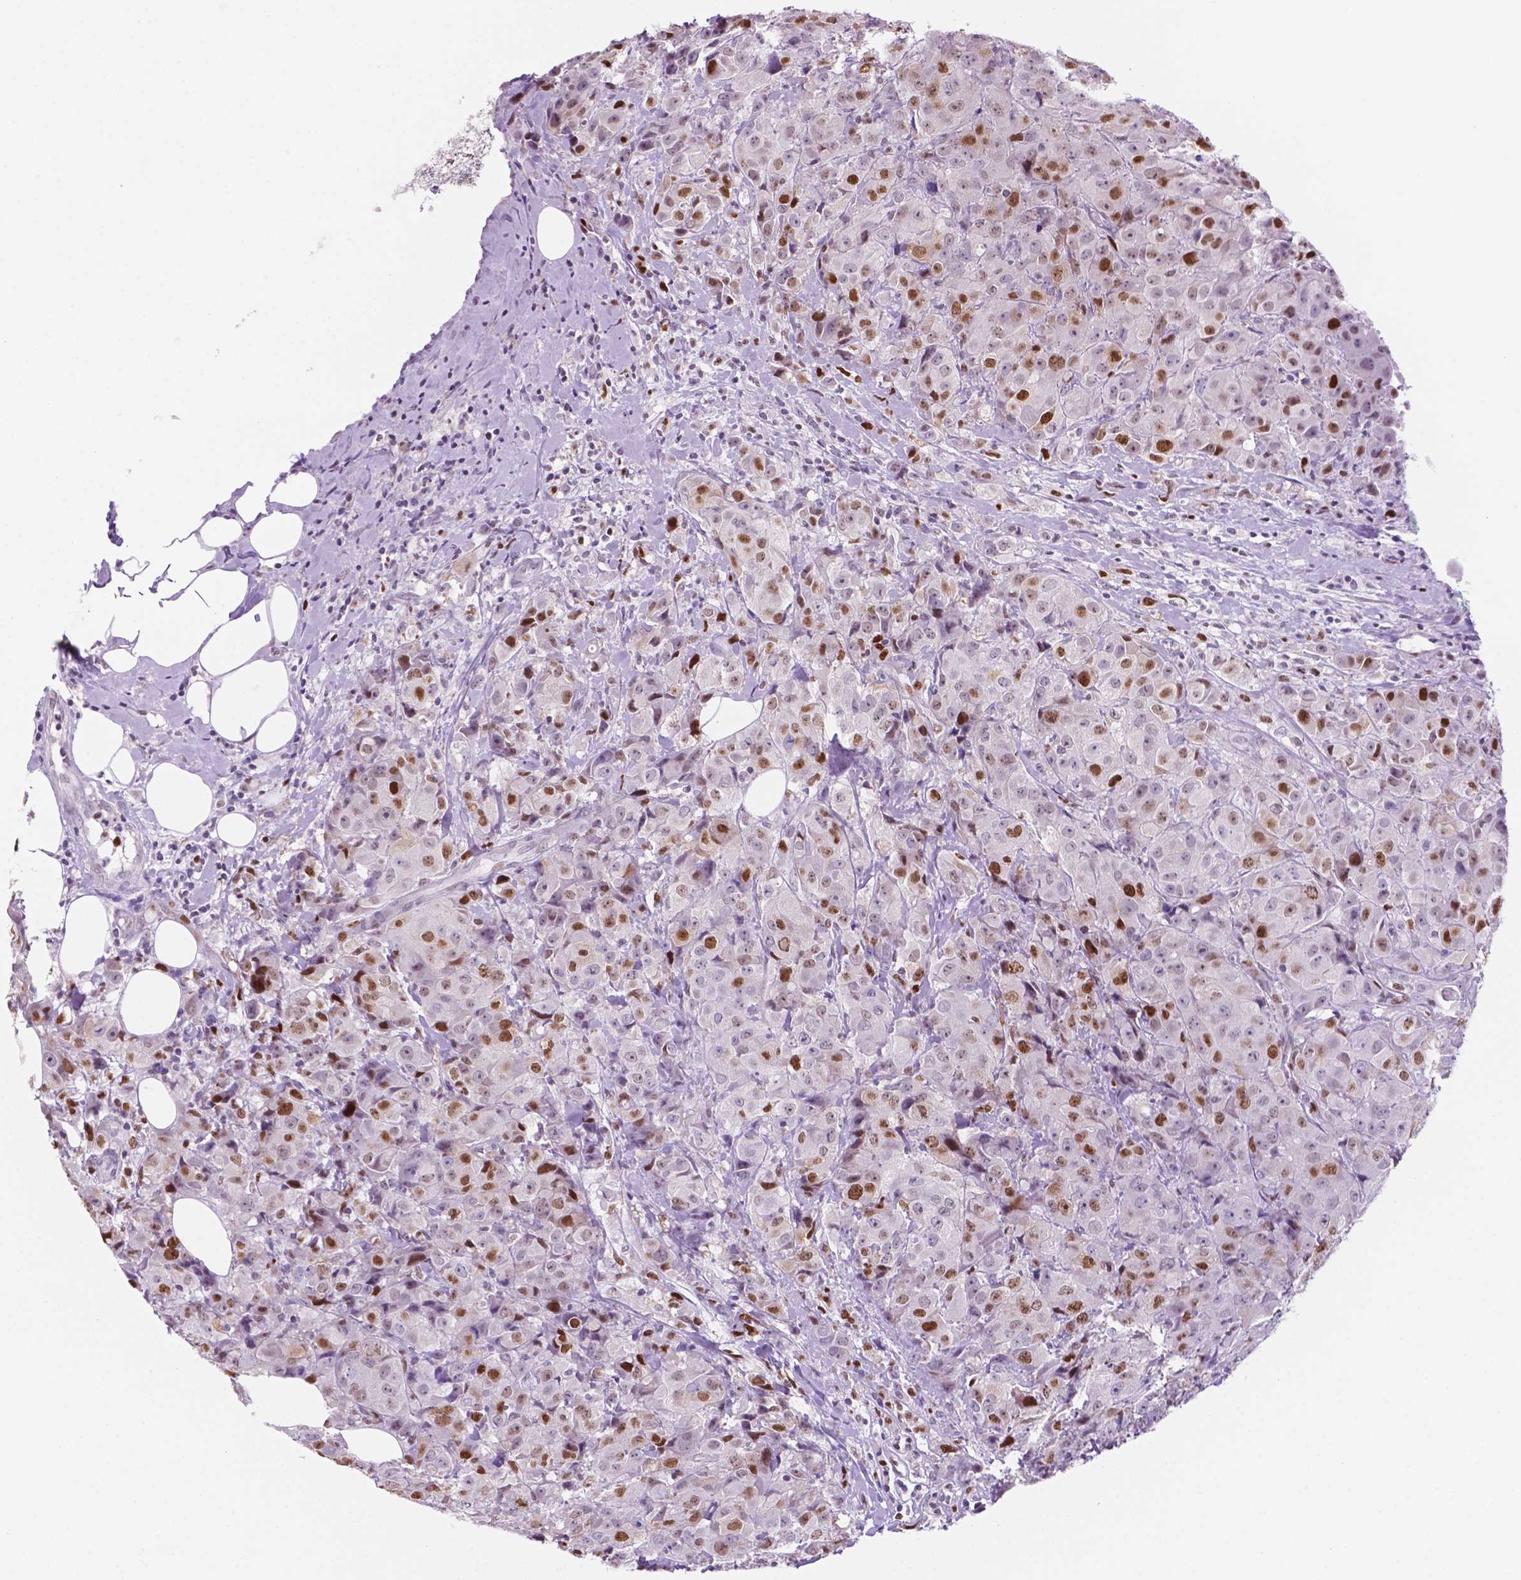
{"staining": {"intensity": "moderate", "quantity": "25%-75%", "location": "nuclear"}, "tissue": "breast cancer", "cell_type": "Tumor cells", "image_type": "cancer", "snomed": [{"axis": "morphology", "description": "Normal tissue, NOS"}, {"axis": "morphology", "description": "Duct carcinoma"}, {"axis": "topography", "description": "Breast"}], "caption": "Protein staining by IHC shows moderate nuclear positivity in about 25%-75% of tumor cells in breast cancer (infiltrating ductal carcinoma).", "gene": "NCAPH2", "patient": {"sex": "female", "age": 43}}